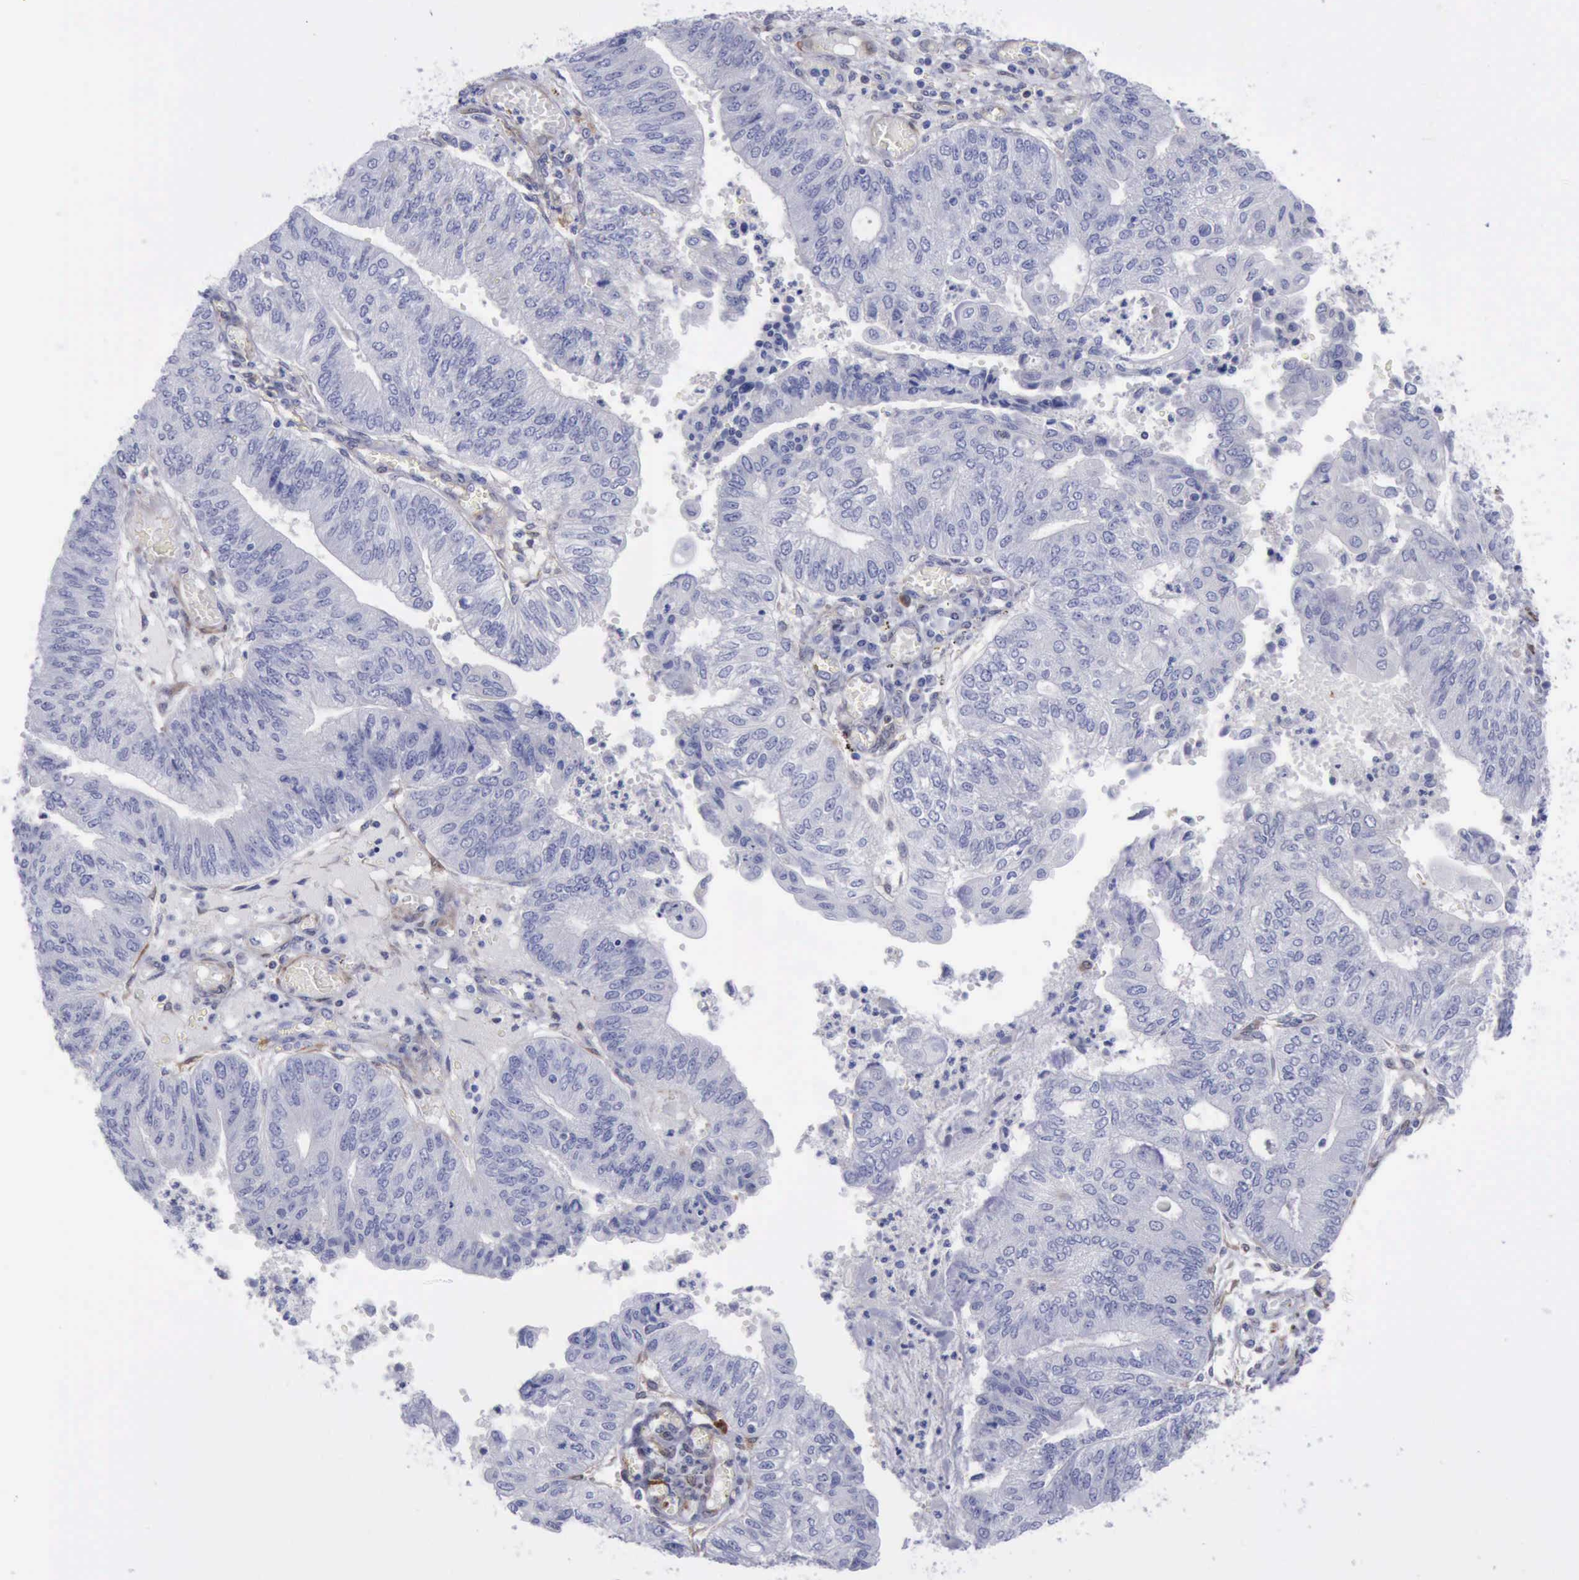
{"staining": {"intensity": "negative", "quantity": "none", "location": "none"}, "tissue": "endometrial cancer", "cell_type": "Tumor cells", "image_type": "cancer", "snomed": [{"axis": "morphology", "description": "Adenocarcinoma, NOS"}, {"axis": "topography", "description": "Endometrium"}], "caption": "Immunohistochemistry image of neoplastic tissue: adenocarcinoma (endometrial) stained with DAB displays no significant protein positivity in tumor cells.", "gene": "FHL1", "patient": {"sex": "female", "age": 59}}